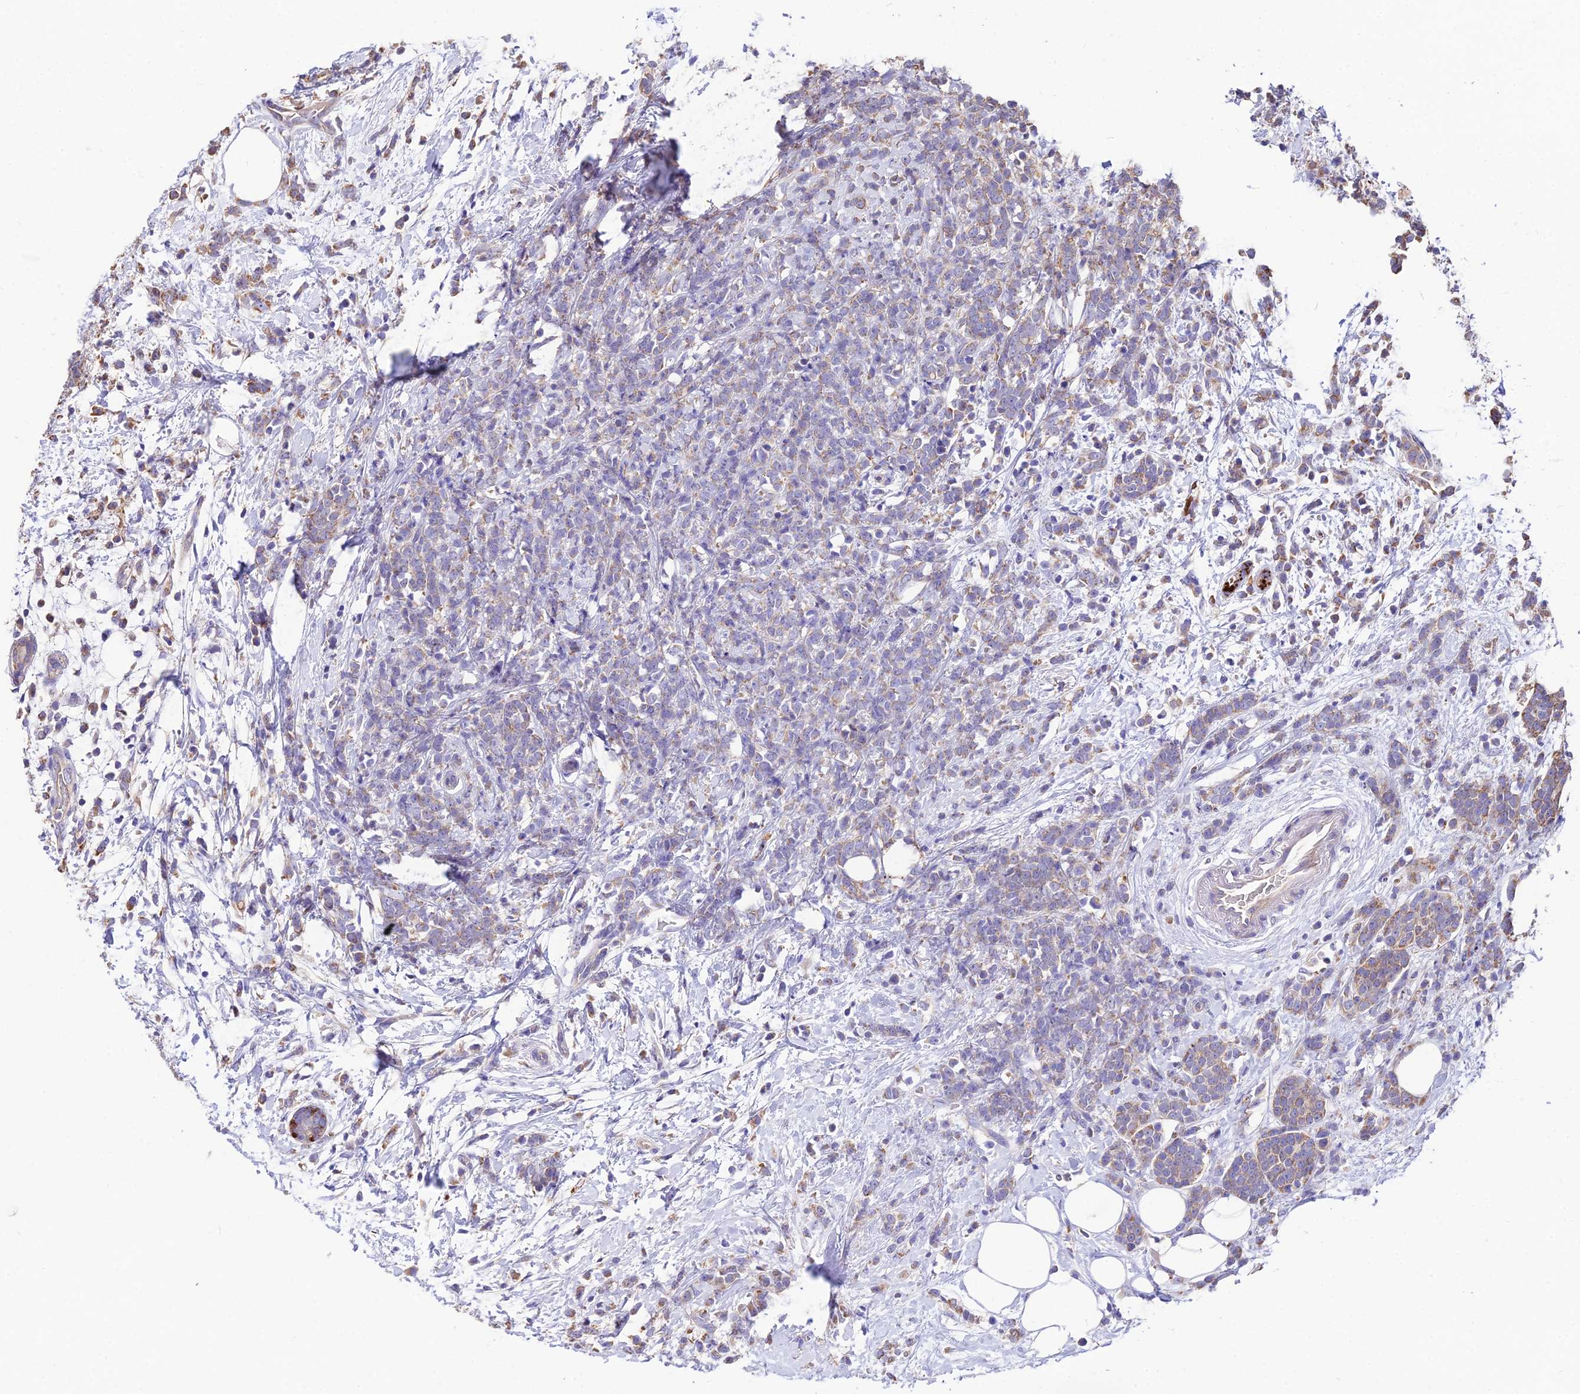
{"staining": {"intensity": "weak", "quantity": "25%-75%", "location": "cytoplasmic/membranous"}, "tissue": "breast cancer", "cell_type": "Tumor cells", "image_type": "cancer", "snomed": [{"axis": "morphology", "description": "Lobular carcinoma"}, {"axis": "topography", "description": "Breast"}], "caption": "An image of breast lobular carcinoma stained for a protein demonstrates weak cytoplasmic/membranous brown staining in tumor cells. The staining is performed using DAB (3,3'-diaminobenzidine) brown chromogen to label protein expression. The nuclei are counter-stained blue using hematoxylin.", "gene": "SDHD", "patient": {"sex": "female", "age": 58}}